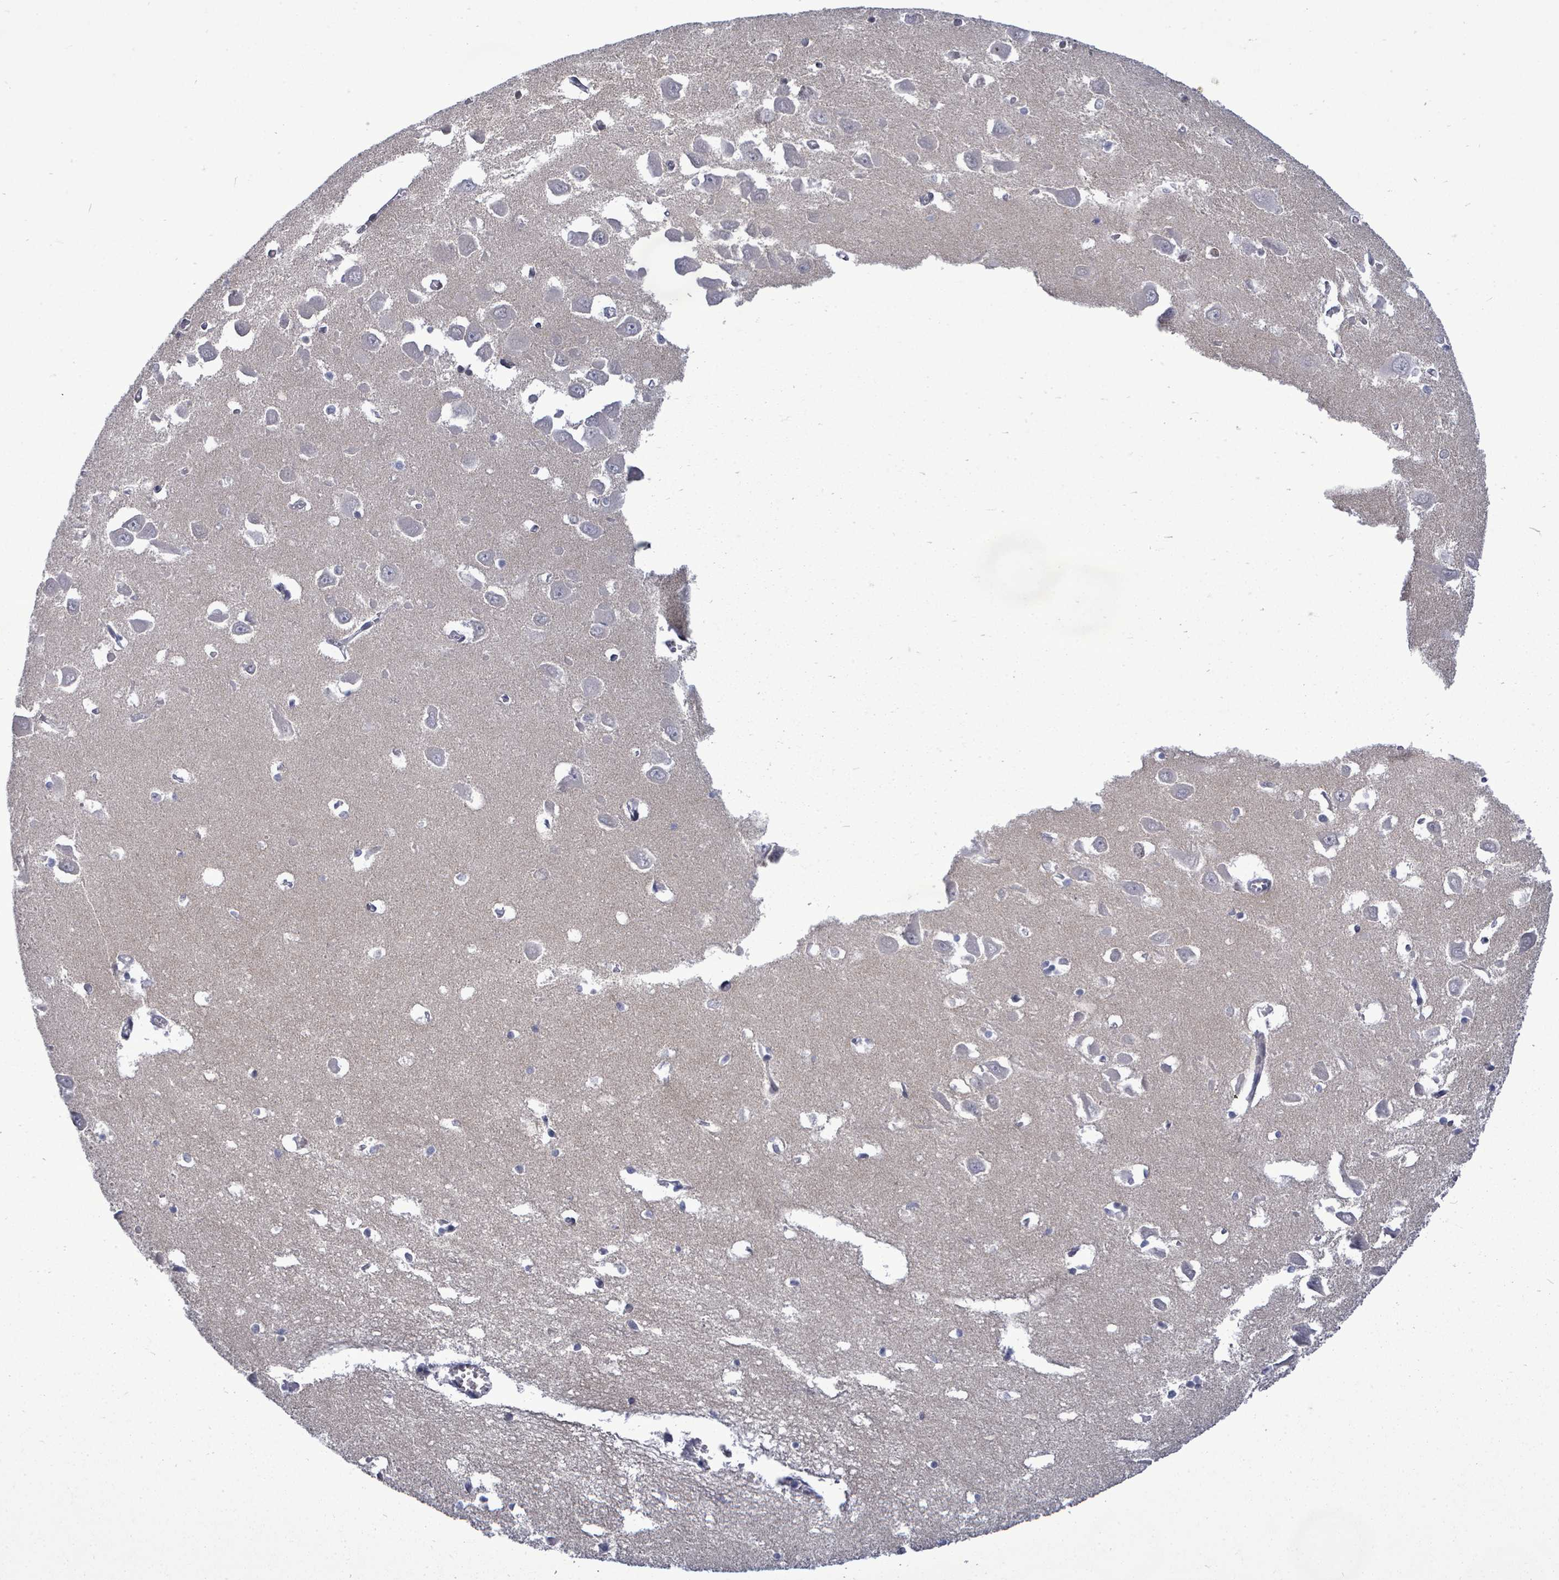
{"staining": {"intensity": "negative", "quantity": "none", "location": "none"}, "tissue": "hippocampus", "cell_type": "Glial cells", "image_type": "normal", "snomed": [{"axis": "morphology", "description": "Normal tissue, NOS"}, {"axis": "topography", "description": "Hippocampus"}], "caption": "Immunohistochemical staining of normal human hippocampus shows no significant positivity in glial cells. (DAB (3,3'-diaminobenzidine) immunohistochemistry, high magnification).", "gene": "ARFGAP1", "patient": {"sex": "male", "age": 70}}